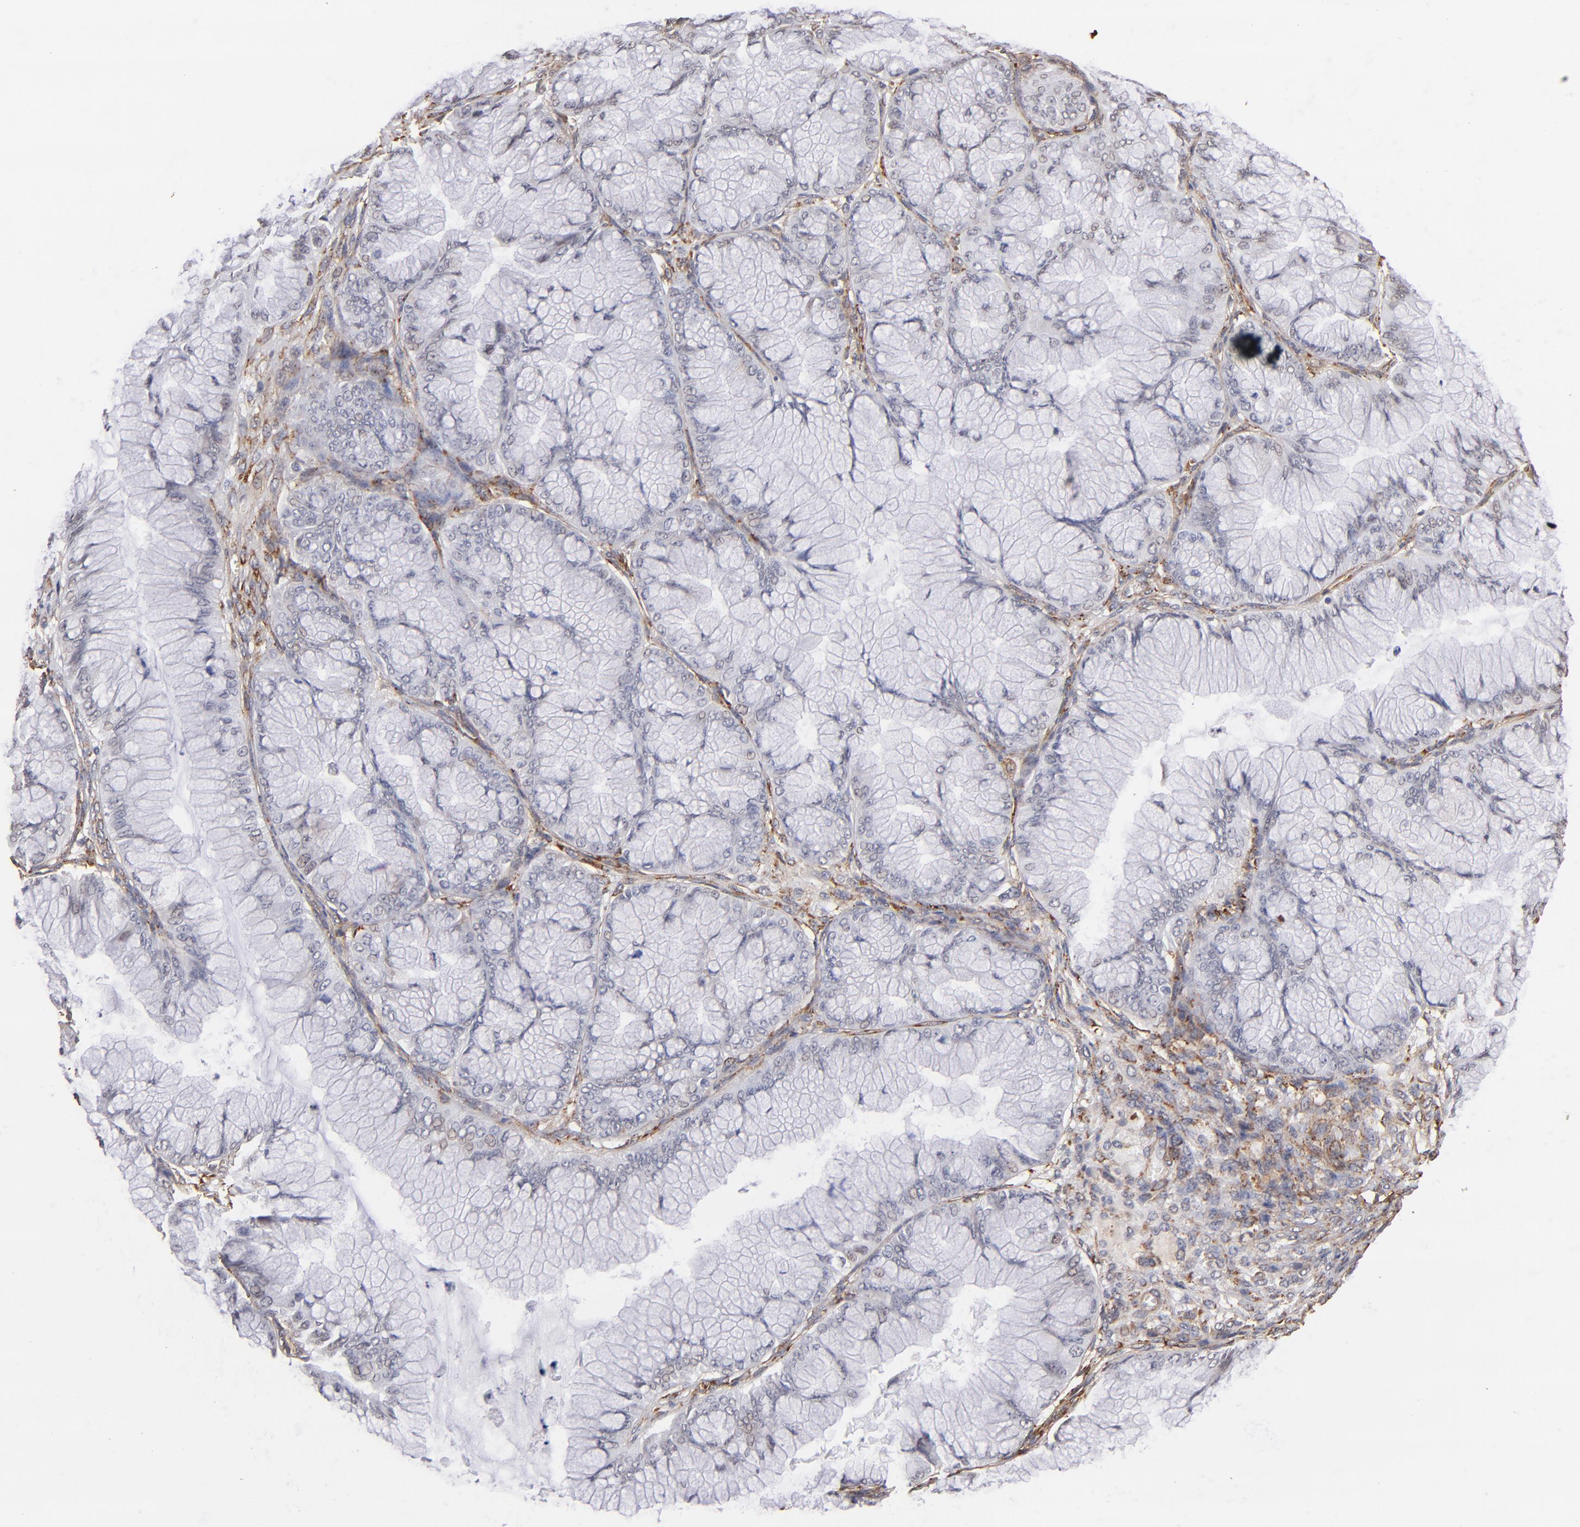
{"staining": {"intensity": "negative", "quantity": "none", "location": "none"}, "tissue": "ovarian cancer", "cell_type": "Tumor cells", "image_type": "cancer", "snomed": [{"axis": "morphology", "description": "Cystadenocarcinoma, mucinous, NOS"}, {"axis": "topography", "description": "Ovary"}], "caption": "This micrograph is of mucinous cystadenocarcinoma (ovarian) stained with IHC to label a protein in brown with the nuclei are counter-stained blue. There is no expression in tumor cells.", "gene": "LAMC1", "patient": {"sex": "female", "age": 63}}